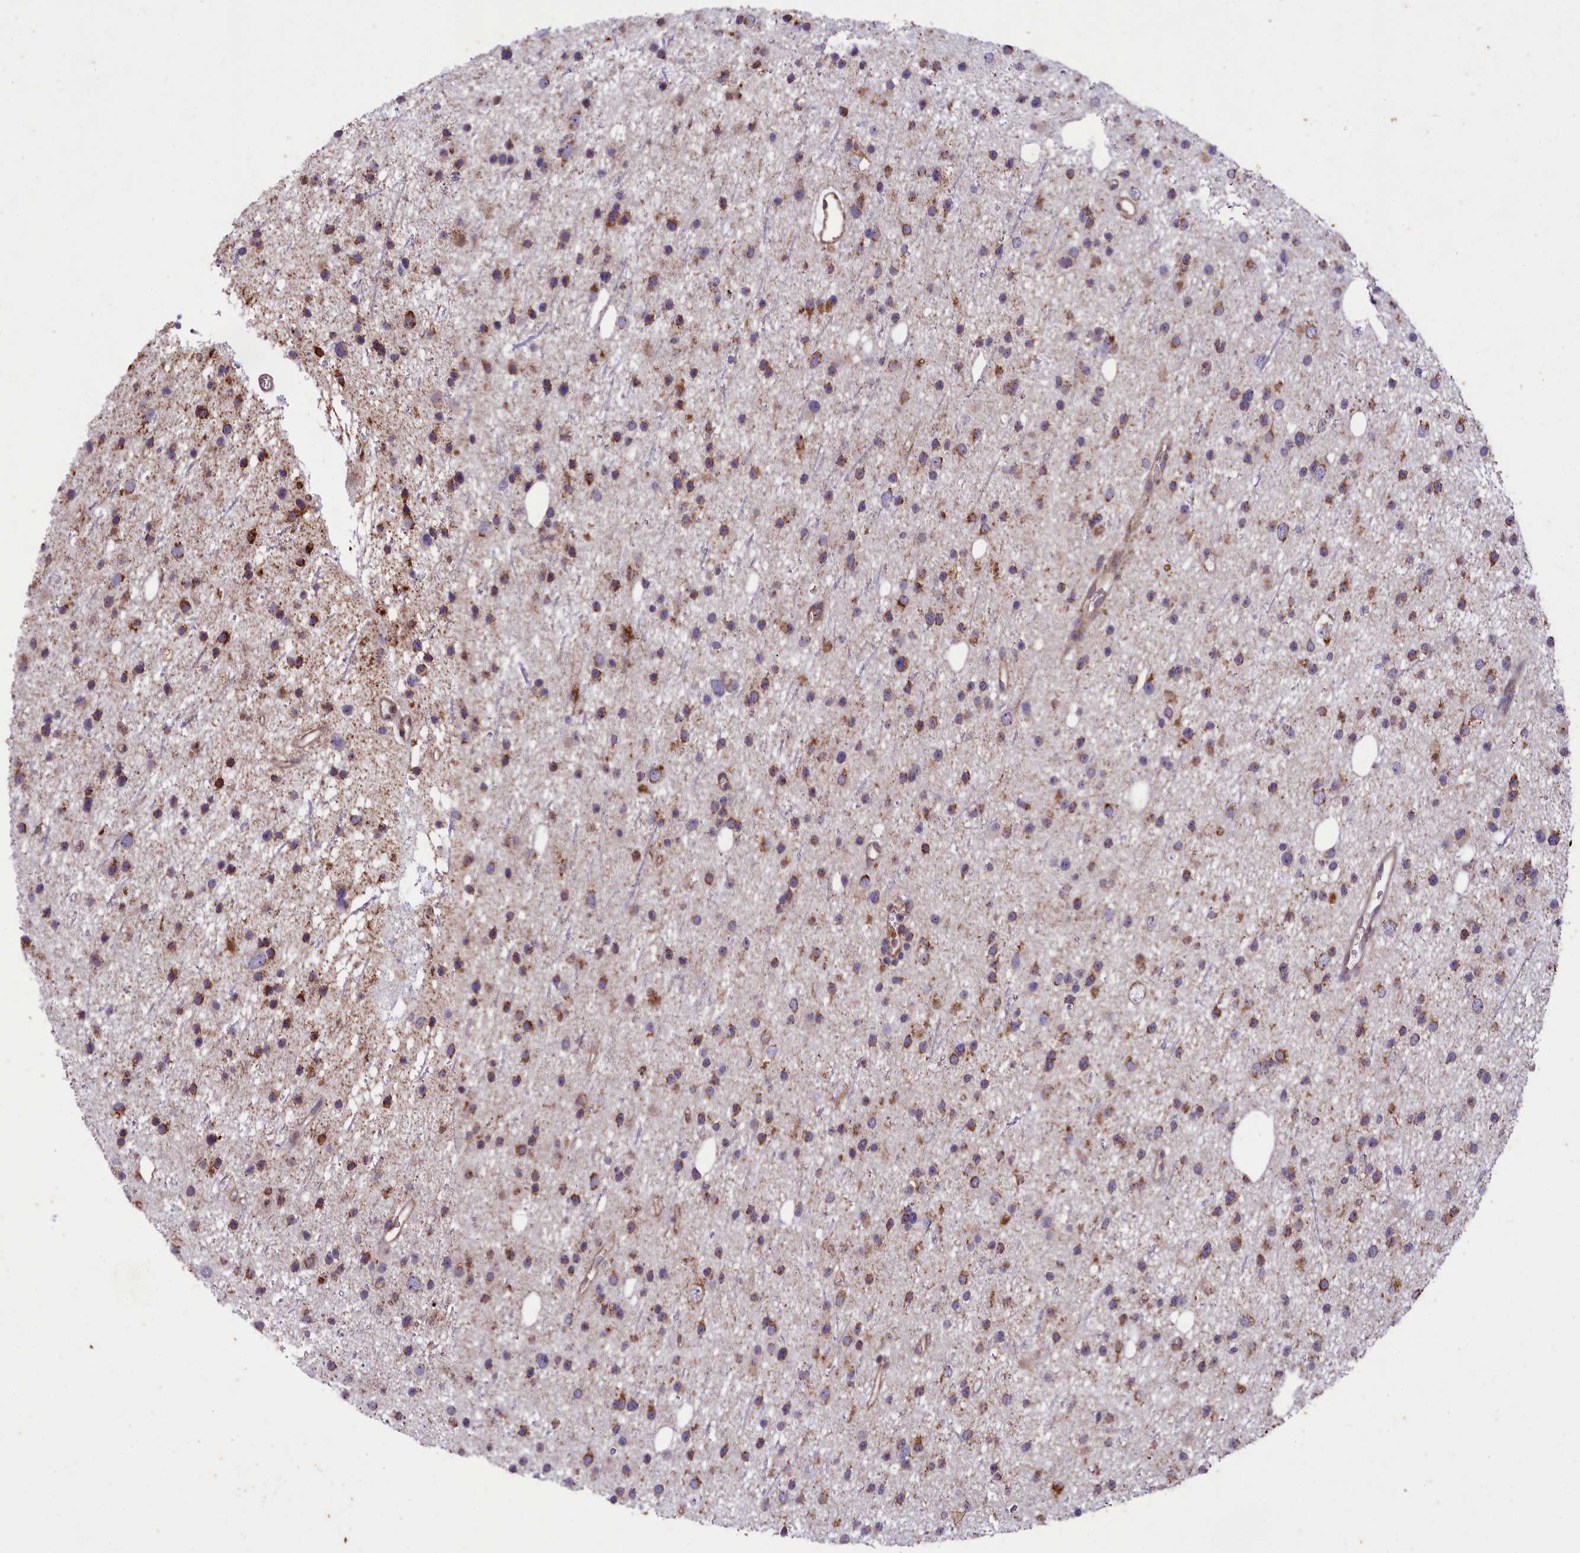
{"staining": {"intensity": "moderate", "quantity": ">75%", "location": "cytoplasmic/membranous"}, "tissue": "glioma", "cell_type": "Tumor cells", "image_type": "cancer", "snomed": [{"axis": "morphology", "description": "Glioma, malignant, Low grade"}, {"axis": "topography", "description": "Cerebral cortex"}], "caption": "Immunohistochemical staining of glioma displays medium levels of moderate cytoplasmic/membranous positivity in approximately >75% of tumor cells.", "gene": "ACAD8", "patient": {"sex": "female", "age": 39}}